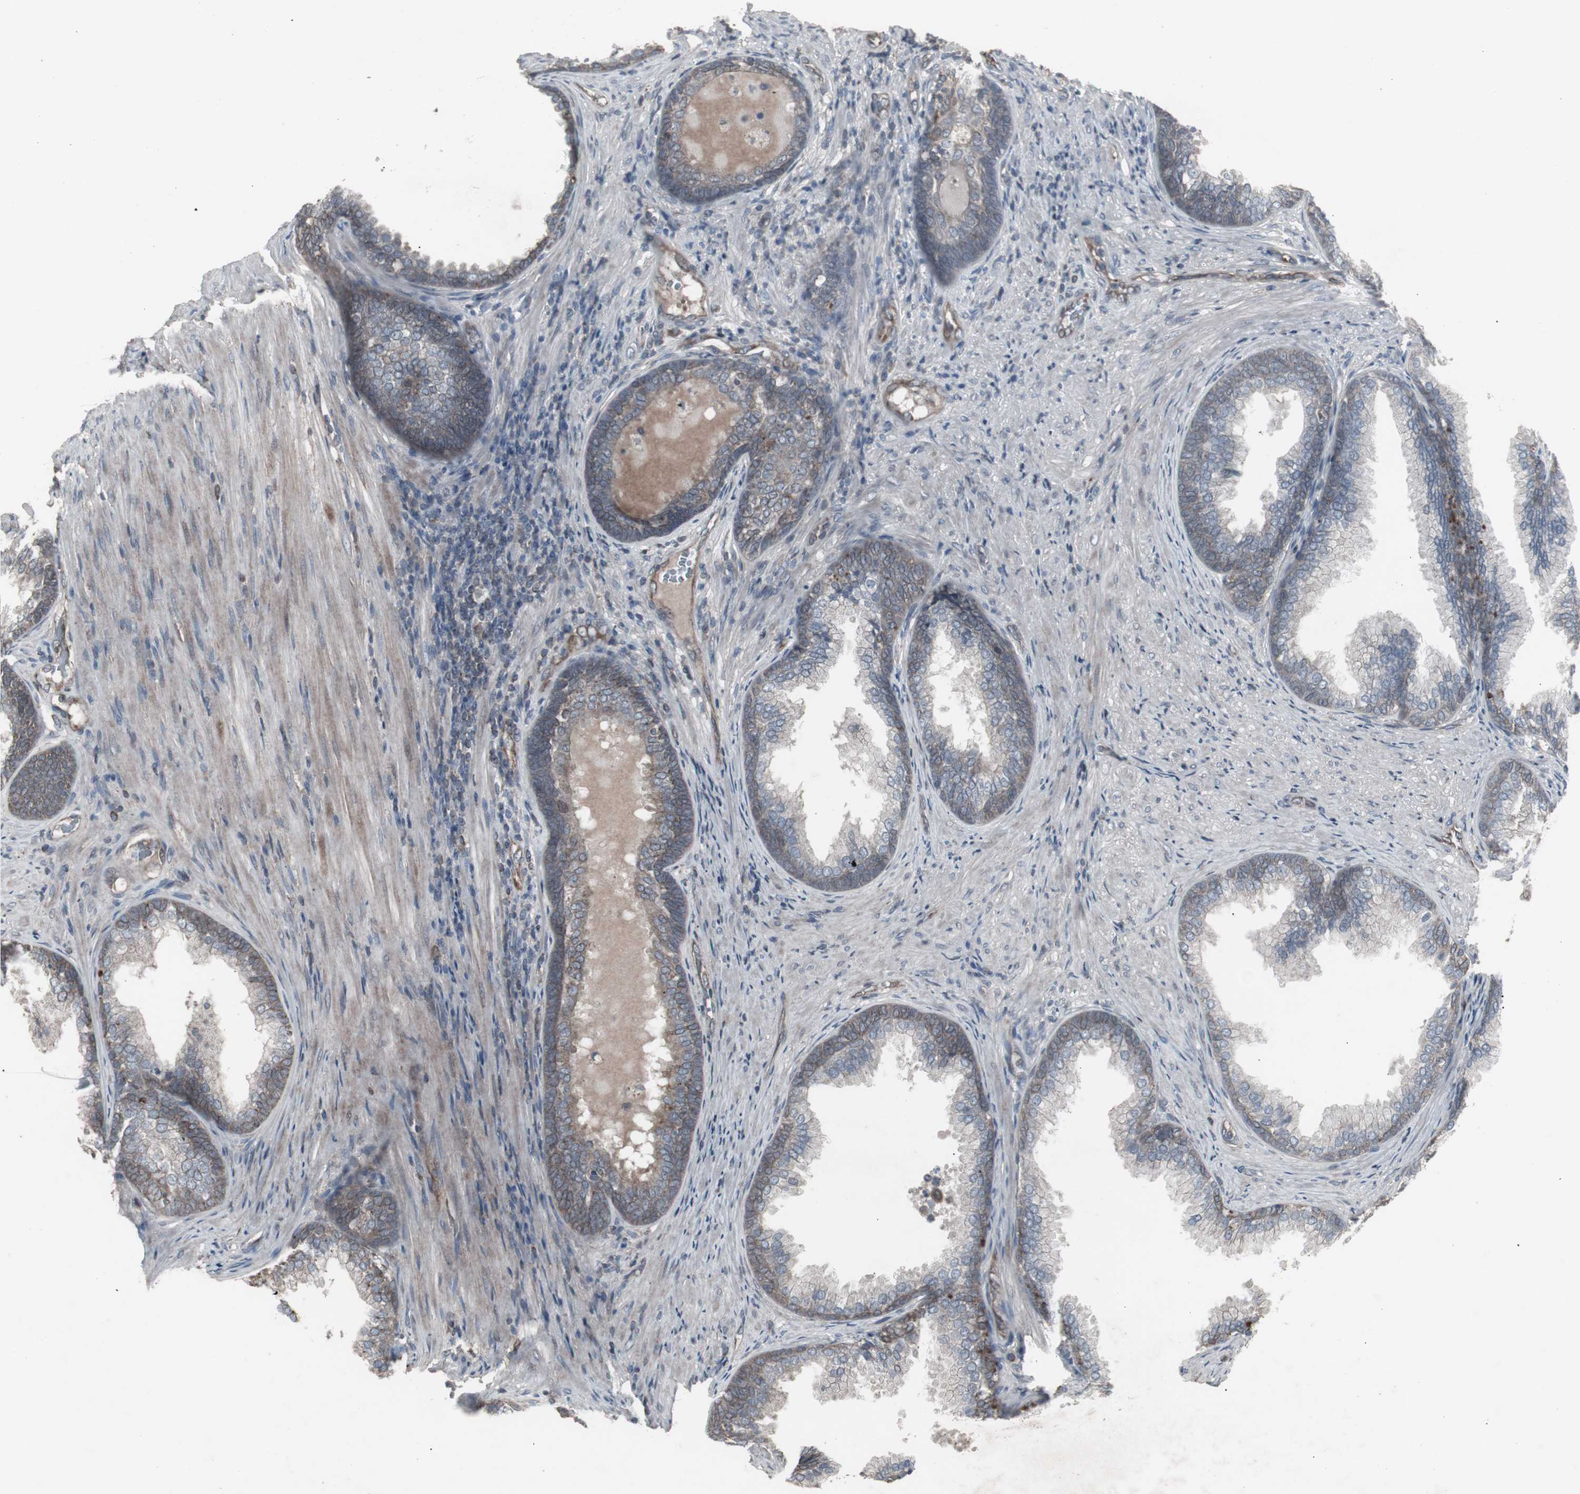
{"staining": {"intensity": "weak", "quantity": "<25%", "location": "cytoplasmic/membranous"}, "tissue": "prostate", "cell_type": "Glandular cells", "image_type": "normal", "snomed": [{"axis": "morphology", "description": "Normal tissue, NOS"}, {"axis": "topography", "description": "Prostate"}], "caption": "There is no significant staining in glandular cells of prostate. (Stains: DAB (3,3'-diaminobenzidine) IHC with hematoxylin counter stain, Microscopy: brightfield microscopy at high magnification).", "gene": "SSTR2", "patient": {"sex": "male", "age": 76}}